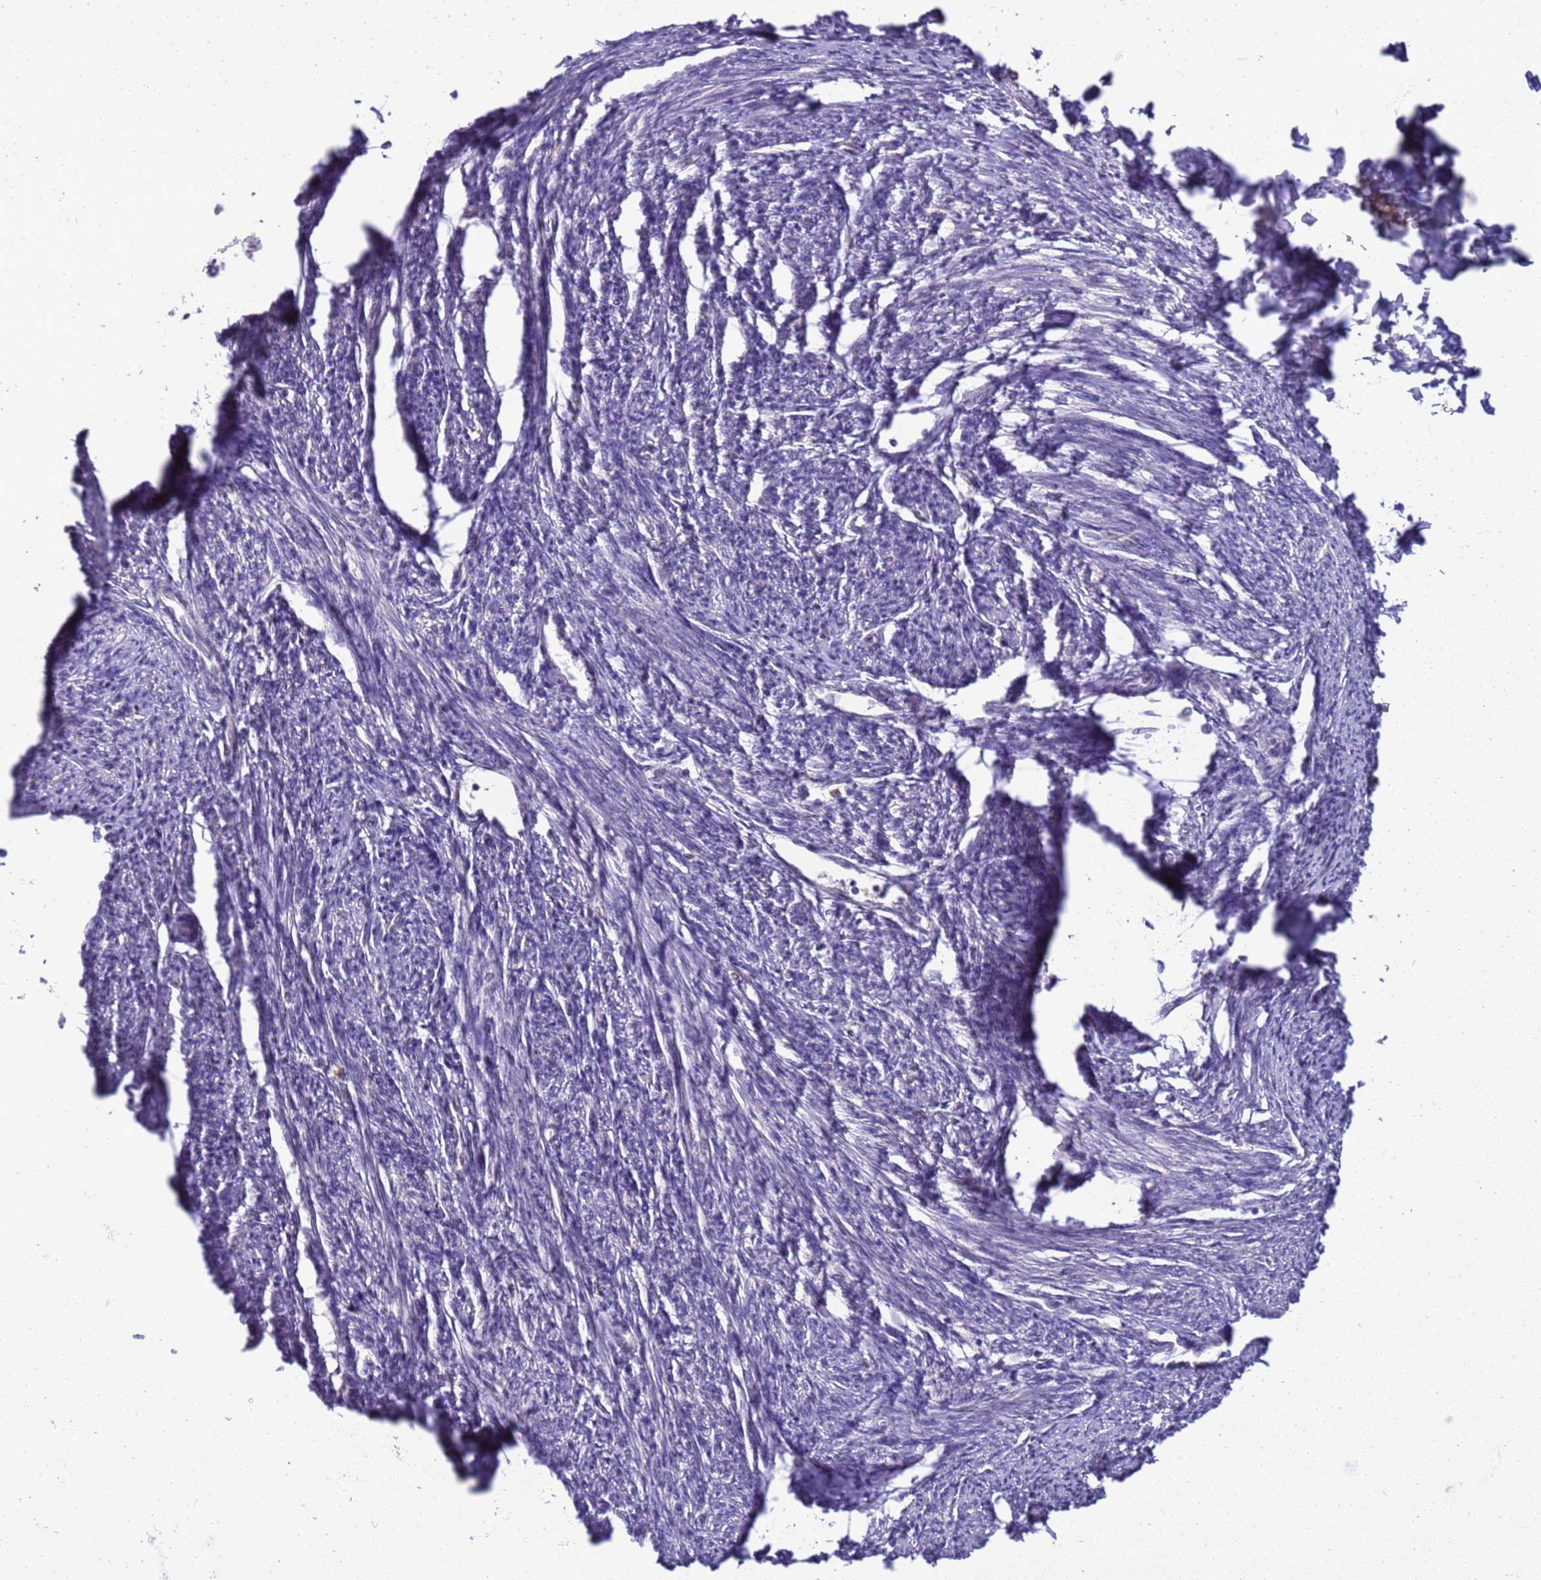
{"staining": {"intensity": "weak", "quantity": "<25%", "location": "nuclear"}, "tissue": "smooth muscle", "cell_type": "Smooth muscle cells", "image_type": "normal", "snomed": [{"axis": "morphology", "description": "Normal tissue, NOS"}, {"axis": "topography", "description": "Smooth muscle"}, {"axis": "topography", "description": "Uterus"}], "caption": "This is an IHC photomicrograph of unremarkable smooth muscle. There is no positivity in smooth muscle cells.", "gene": "DDI2", "patient": {"sex": "female", "age": 59}}